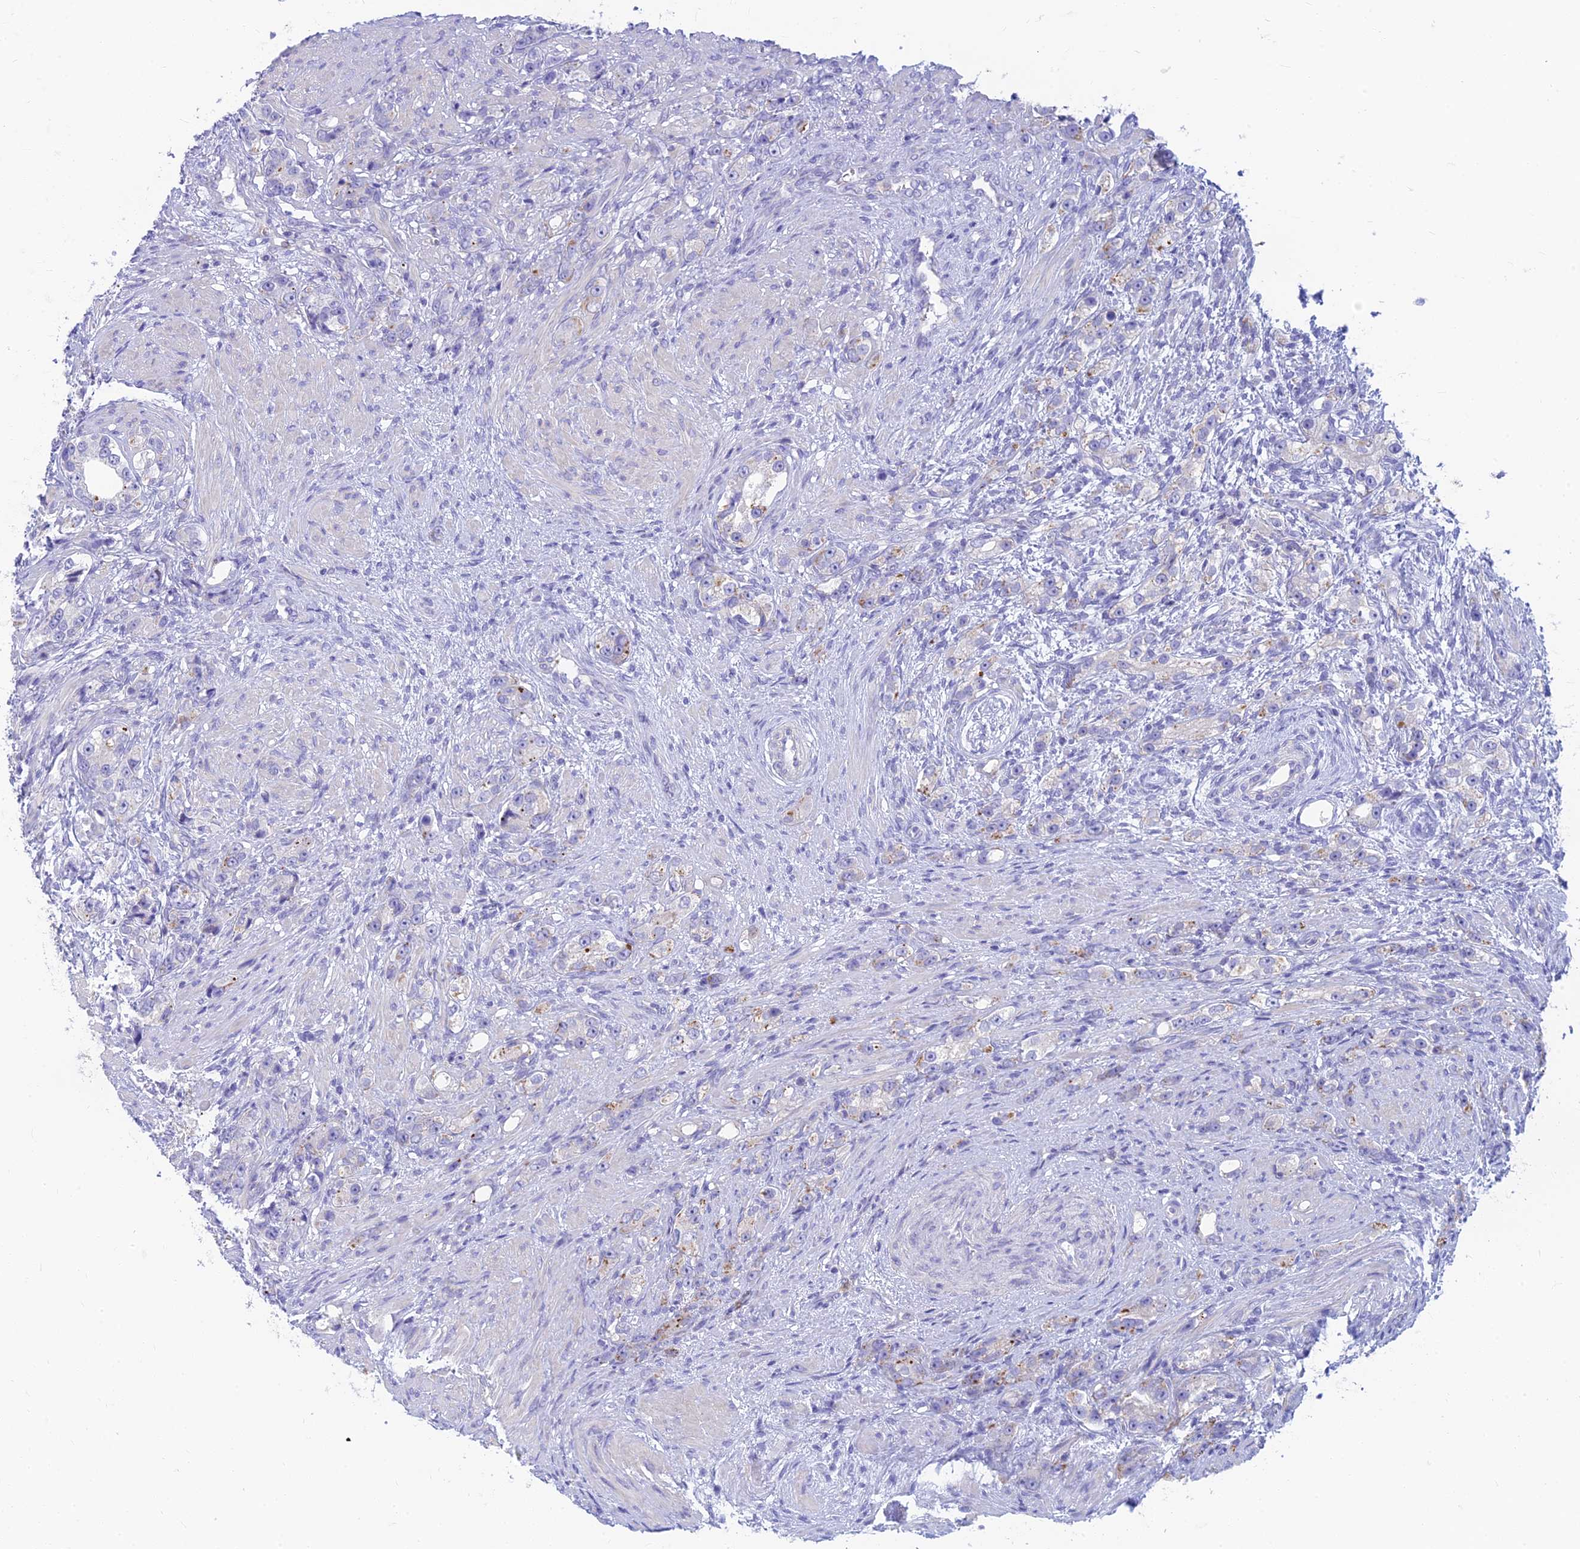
{"staining": {"intensity": "negative", "quantity": "none", "location": "none"}, "tissue": "prostate cancer", "cell_type": "Tumor cells", "image_type": "cancer", "snomed": [{"axis": "morphology", "description": "Adenocarcinoma, High grade"}, {"axis": "topography", "description": "Prostate"}], "caption": "IHC of human prostate high-grade adenocarcinoma reveals no positivity in tumor cells. The staining is performed using DAB brown chromogen with nuclei counter-stained in using hematoxylin.", "gene": "STRN4", "patient": {"sex": "male", "age": 63}}